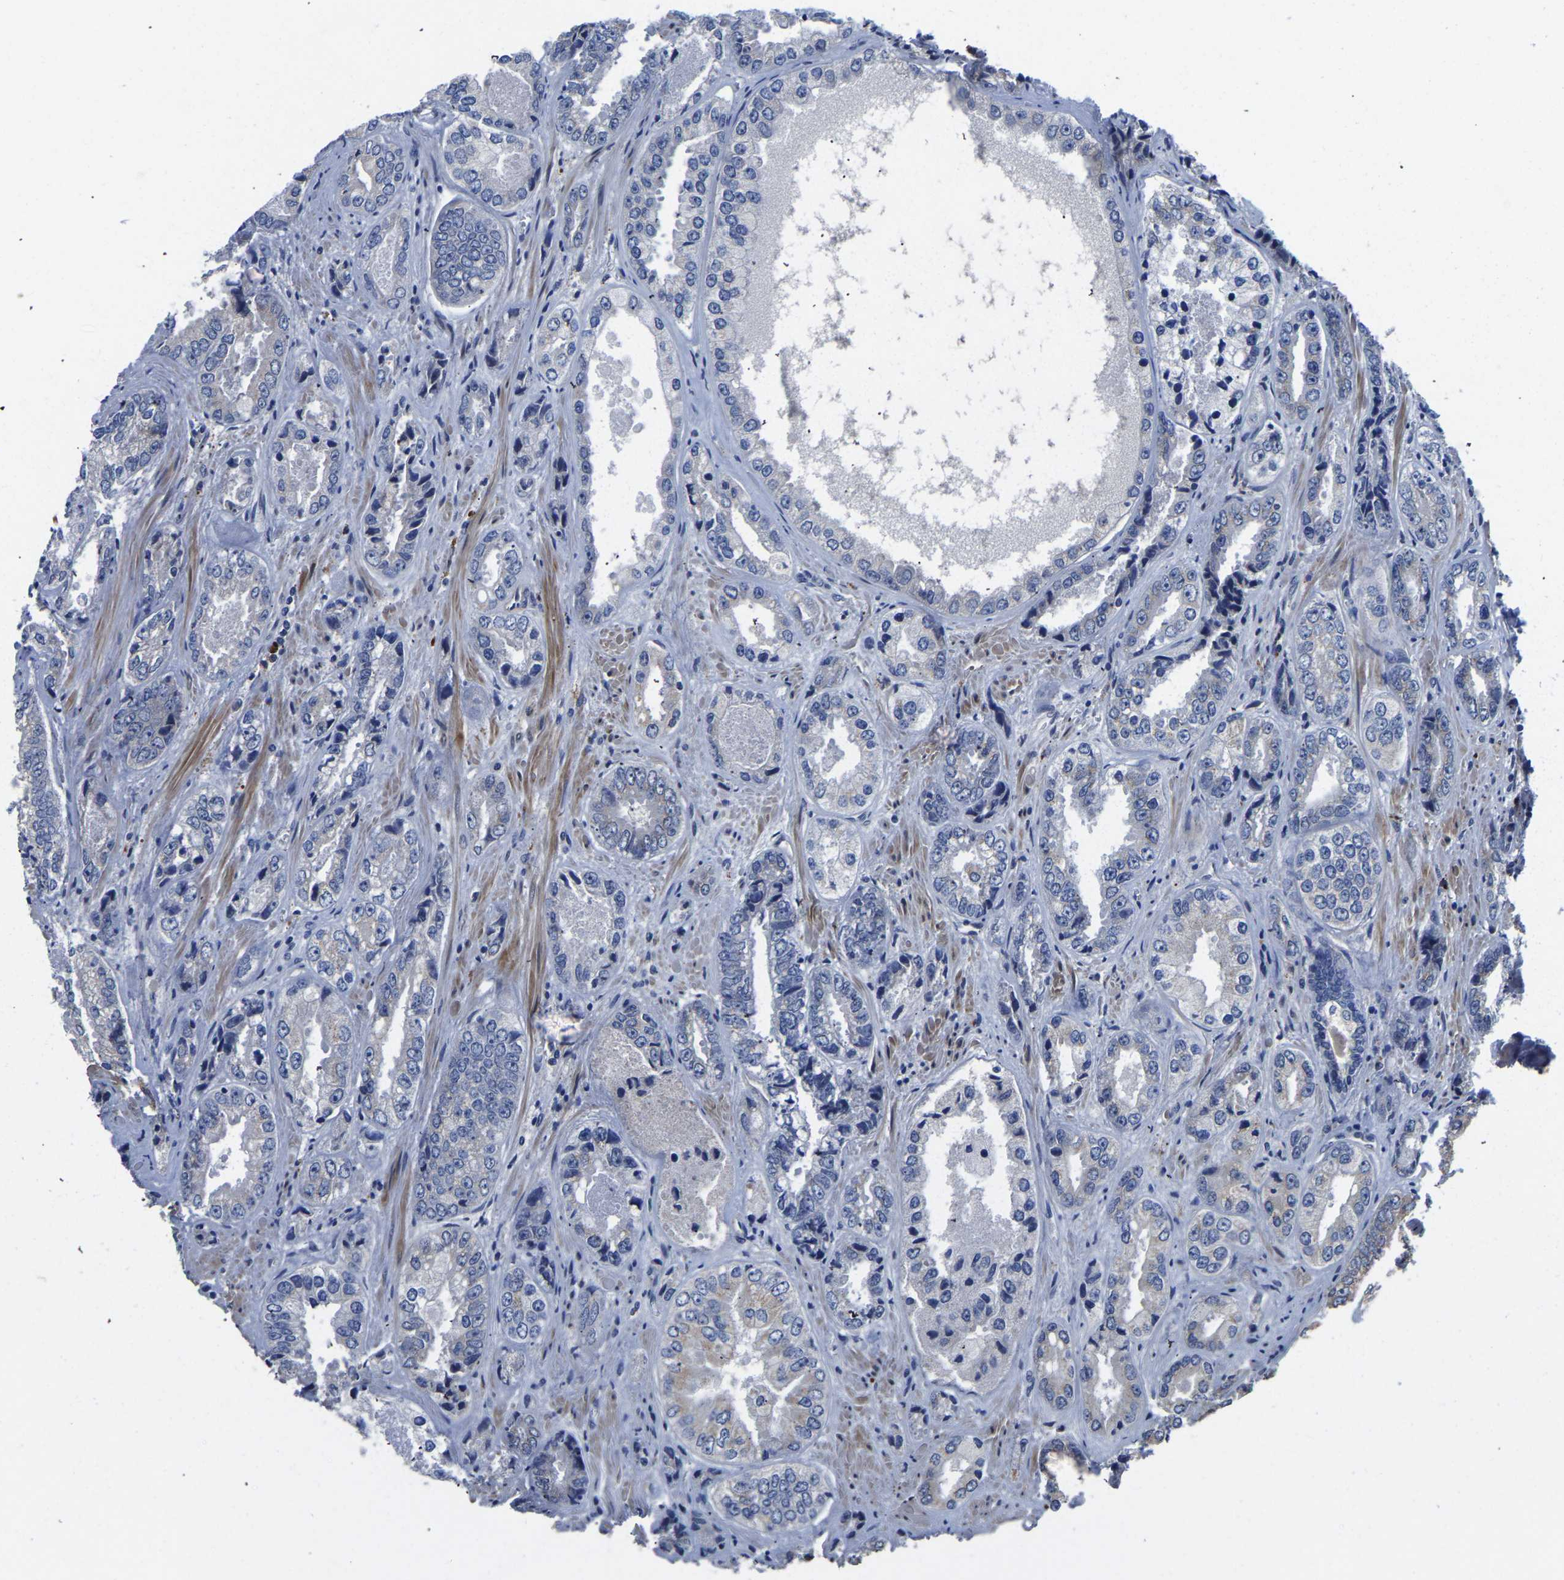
{"staining": {"intensity": "negative", "quantity": "none", "location": "none"}, "tissue": "prostate cancer", "cell_type": "Tumor cells", "image_type": "cancer", "snomed": [{"axis": "morphology", "description": "Adenocarcinoma, High grade"}, {"axis": "topography", "description": "Prostate"}], "caption": "This is a histopathology image of immunohistochemistry staining of high-grade adenocarcinoma (prostate), which shows no positivity in tumor cells.", "gene": "PDLIM7", "patient": {"sex": "male", "age": 61}}